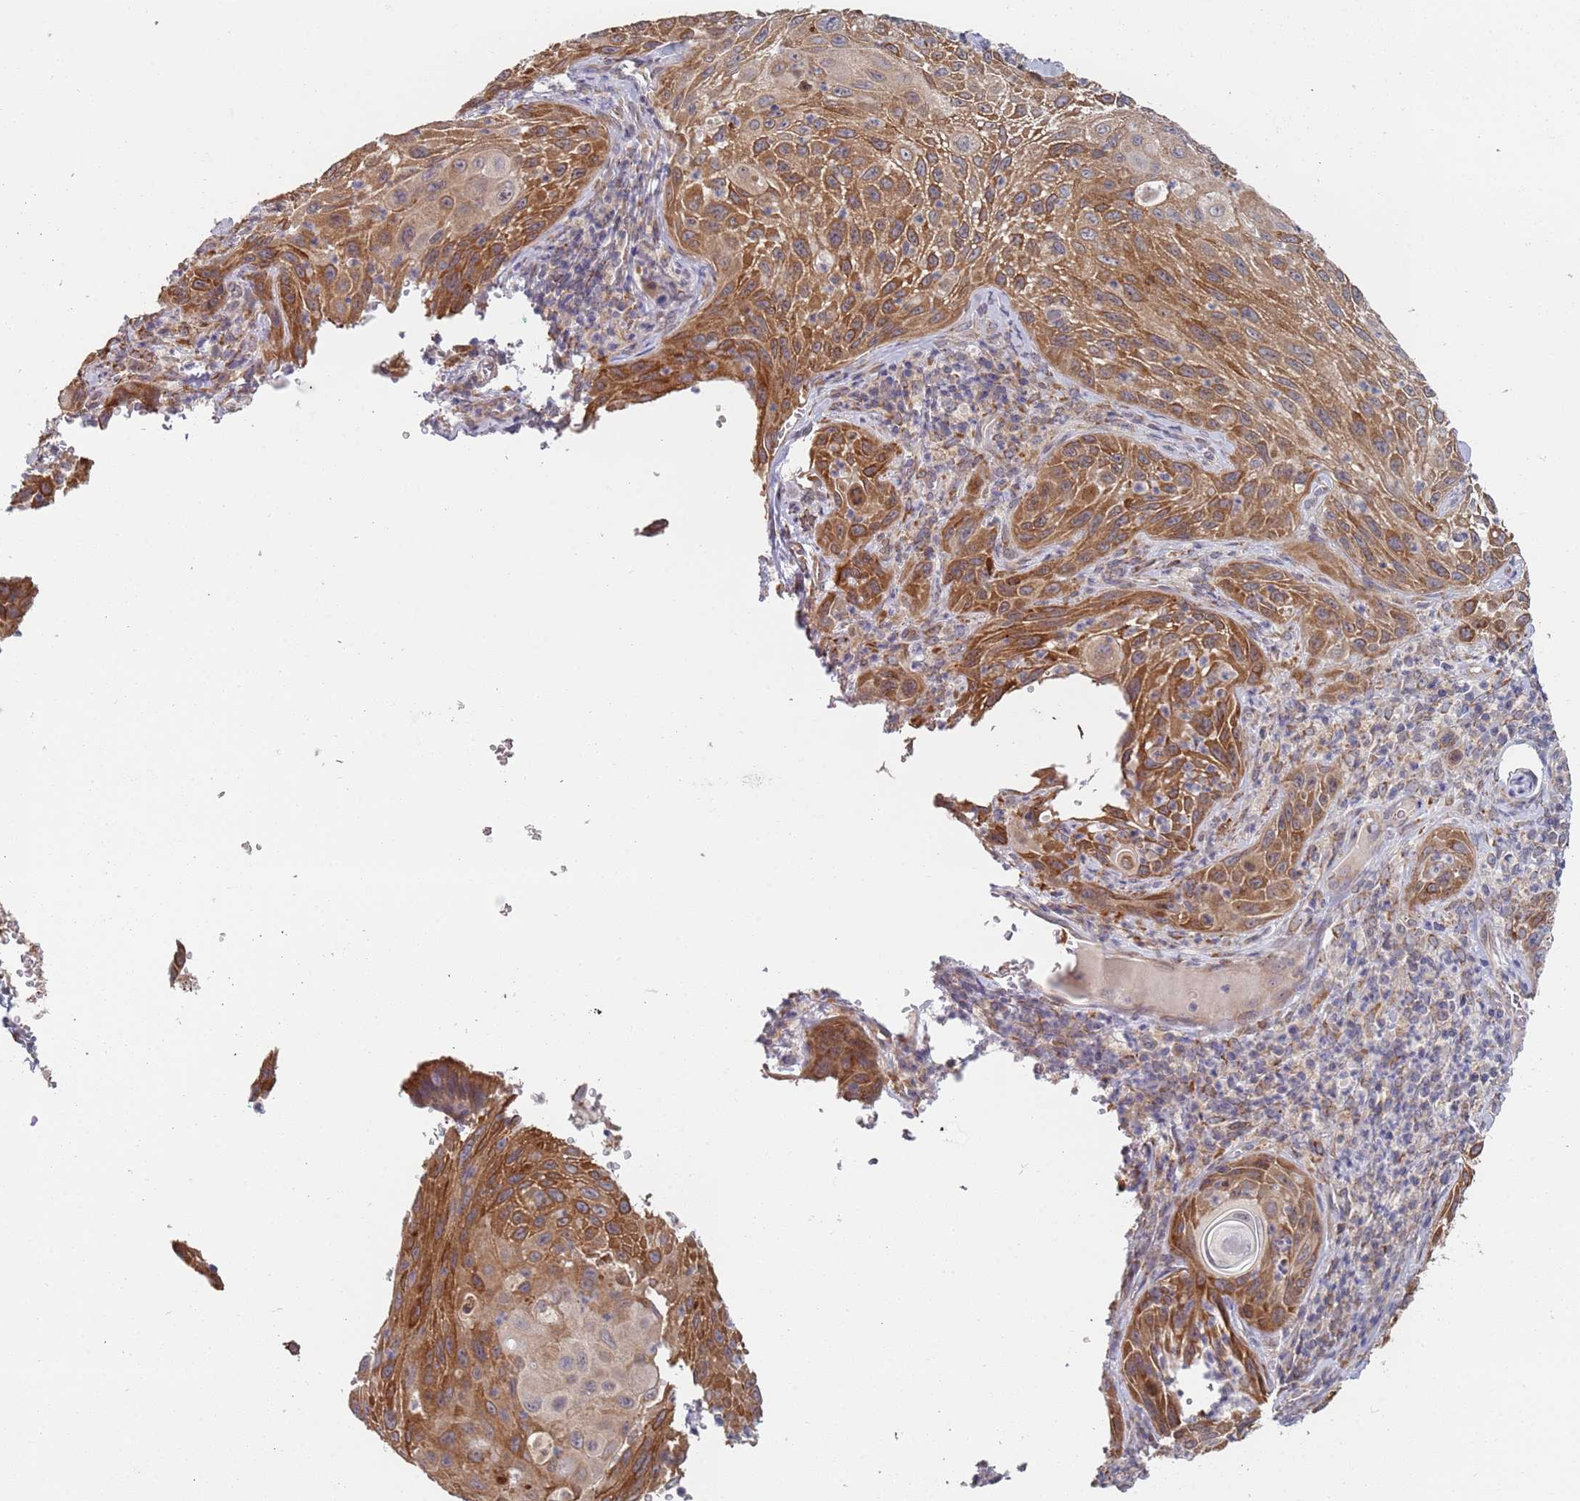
{"staining": {"intensity": "moderate", "quantity": ">75%", "location": "cytoplasmic/membranous"}, "tissue": "cervical cancer", "cell_type": "Tumor cells", "image_type": "cancer", "snomed": [{"axis": "morphology", "description": "Squamous cell carcinoma, NOS"}, {"axis": "topography", "description": "Cervix"}], "caption": "Immunohistochemical staining of human squamous cell carcinoma (cervical) demonstrates moderate cytoplasmic/membranous protein expression in approximately >75% of tumor cells.", "gene": "VRK2", "patient": {"sex": "female", "age": 42}}